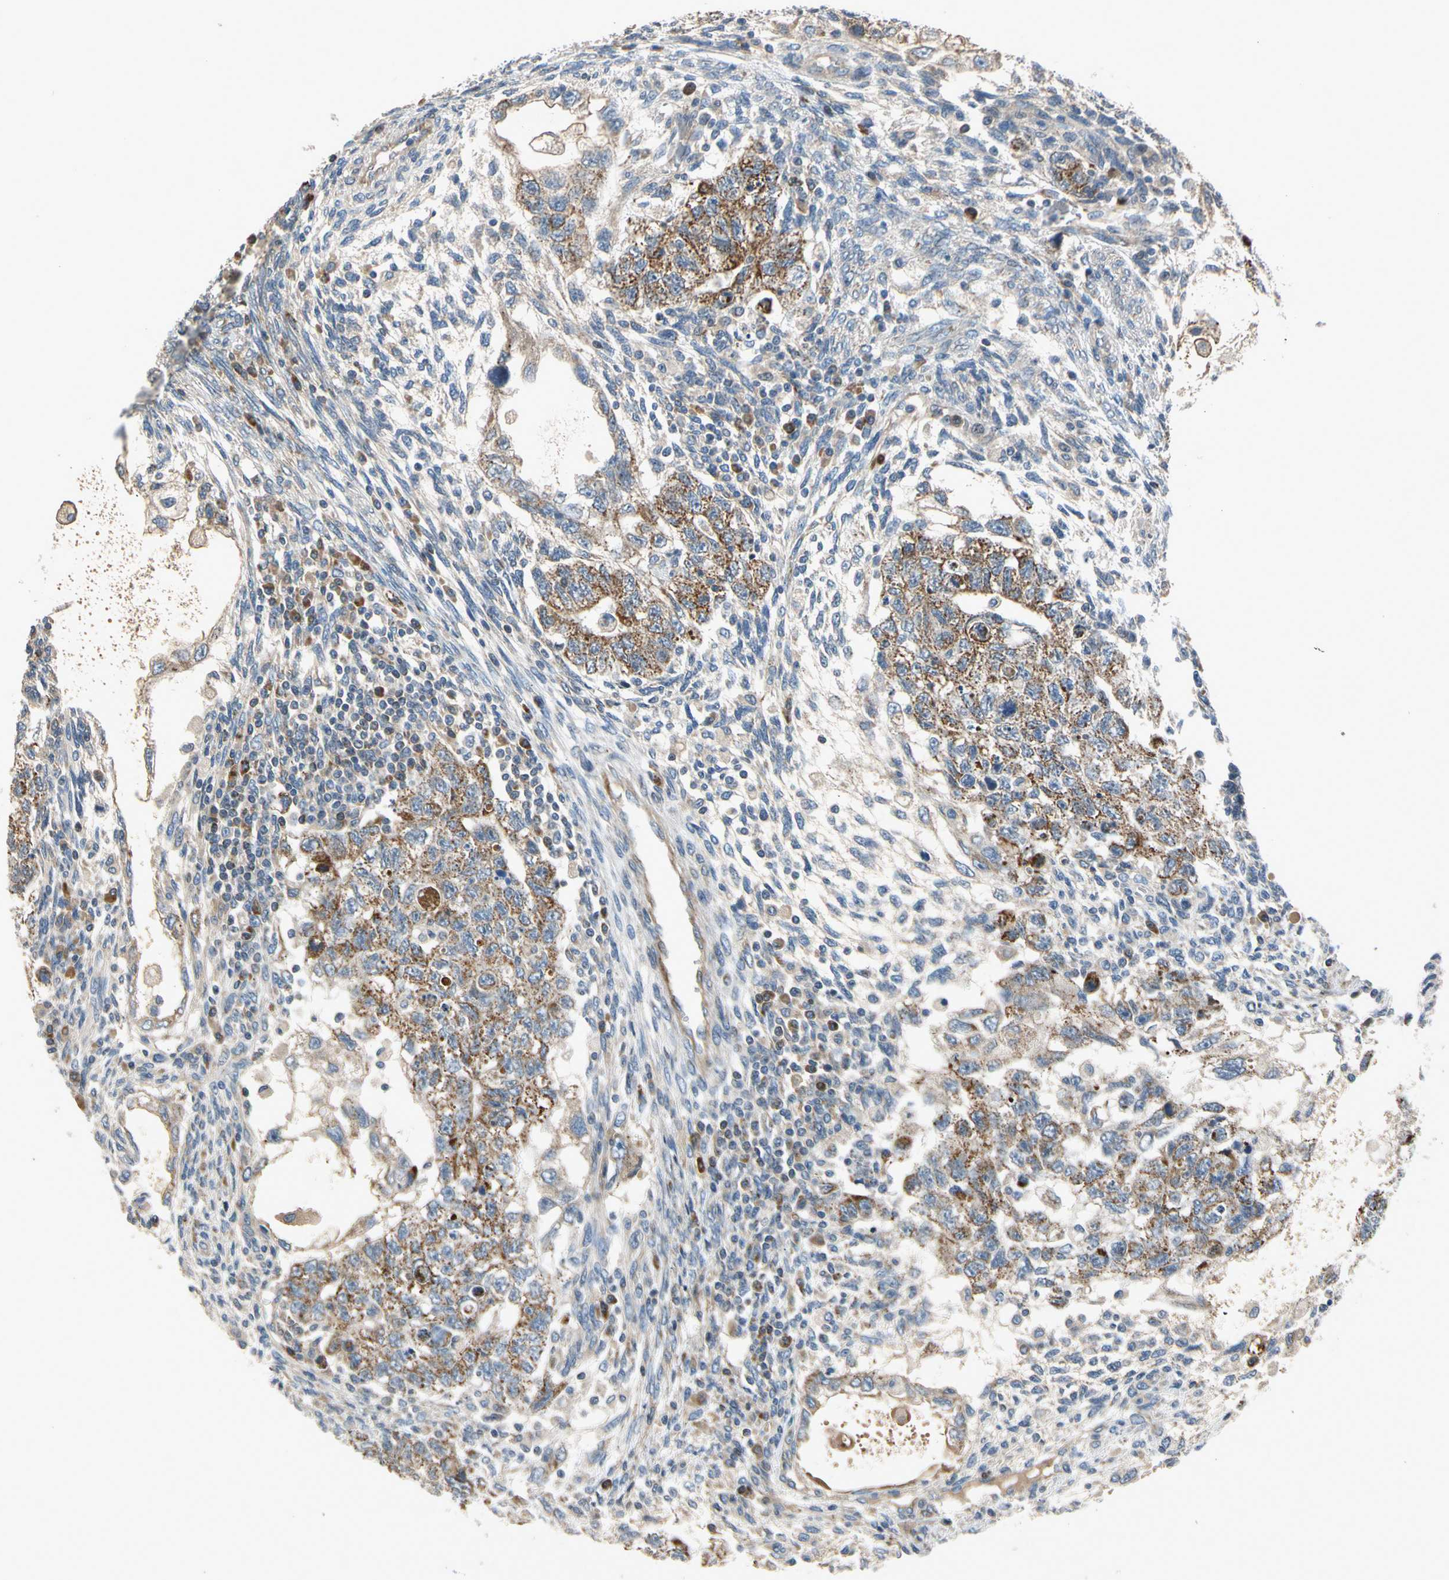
{"staining": {"intensity": "moderate", "quantity": ">75%", "location": "cytoplasmic/membranous"}, "tissue": "testis cancer", "cell_type": "Tumor cells", "image_type": "cancer", "snomed": [{"axis": "morphology", "description": "Normal tissue, NOS"}, {"axis": "morphology", "description": "Carcinoma, Embryonal, NOS"}, {"axis": "topography", "description": "Testis"}], "caption": "Moderate cytoplasmic/membranous protein positivity is present in about >75% of tumor cells in testis embryonal carcinoma. (Stains: DAB in brown, nuclei in blue, Microscopy: brightfield microscopy at high magnification).", "gene": "NPHP3", "patient": {"sex": "male", "age": 36}}